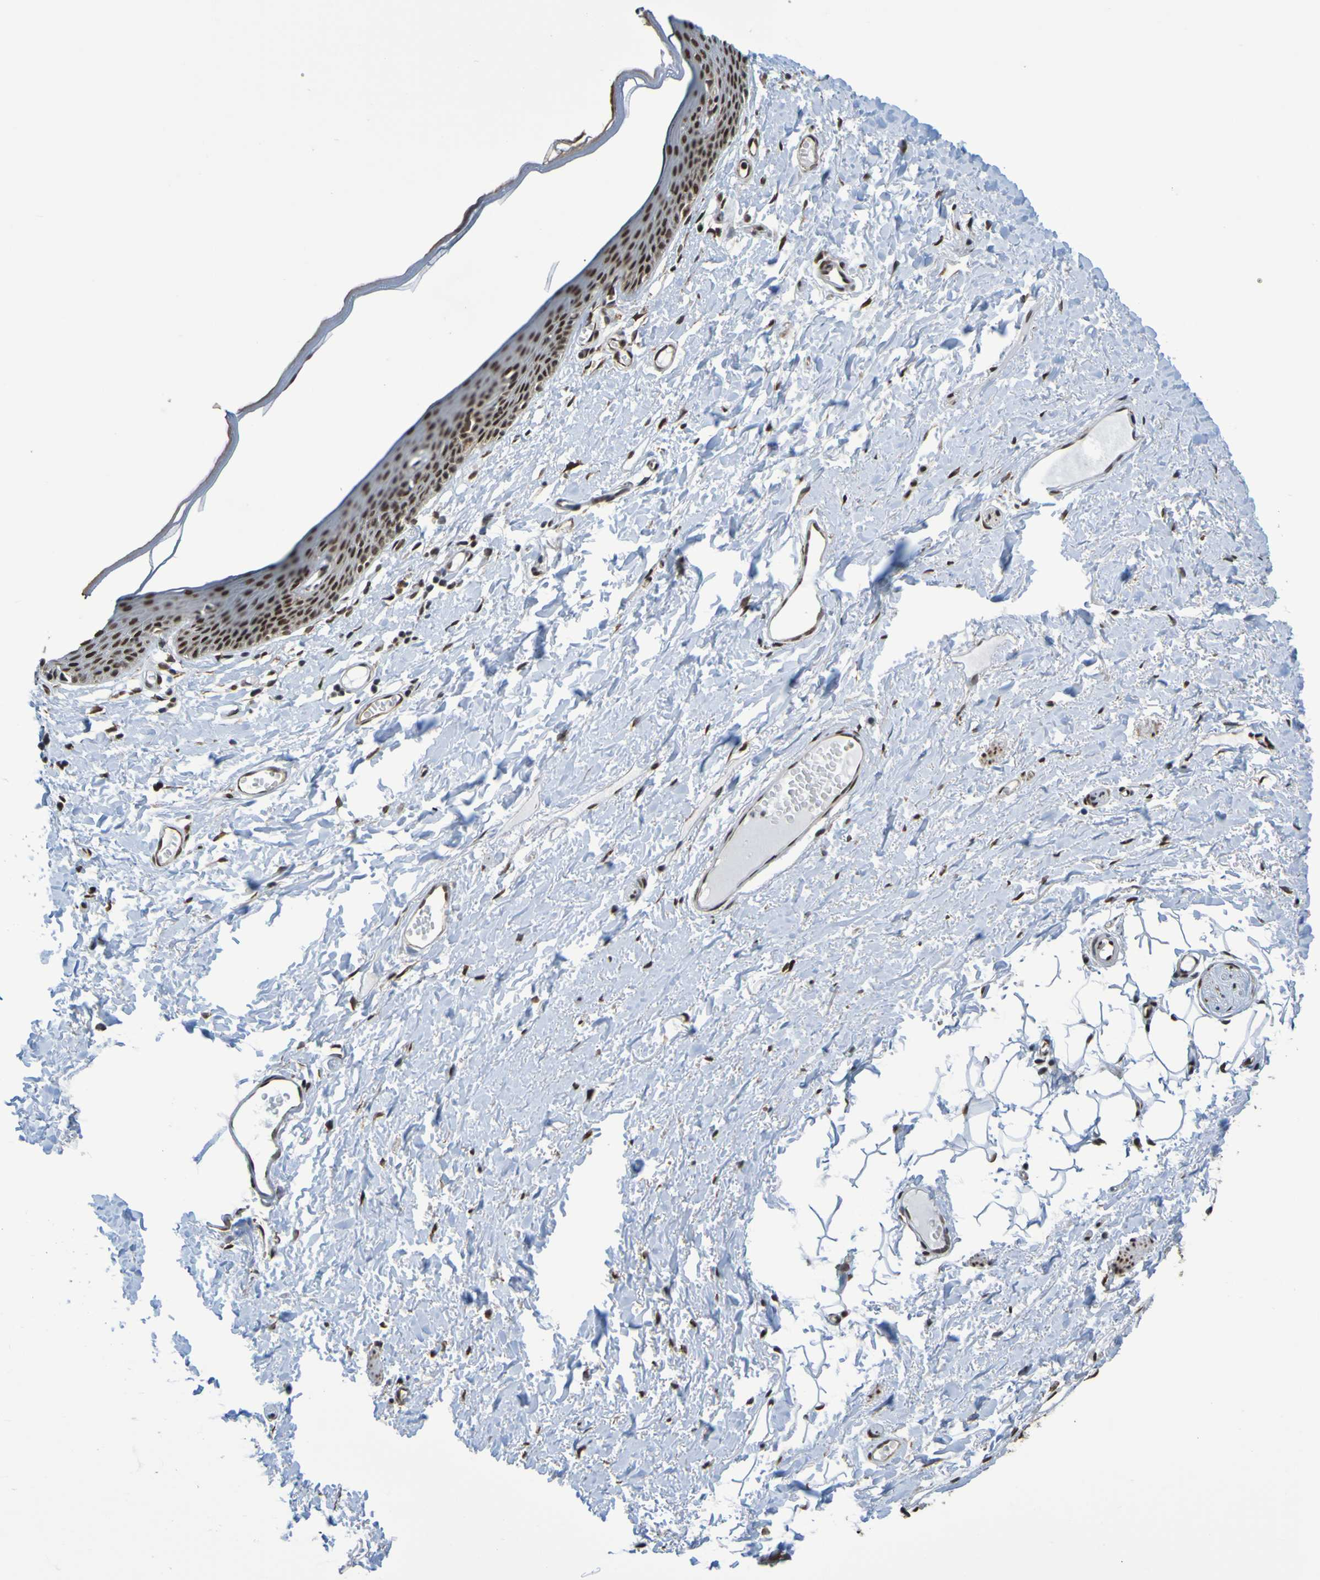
{"staining": {"intensity": "strong", "quantity": ">75%", "location": "nuclear"}, "tissue": "skin", "cell_type": "Epidermal cells", "image_type": "normal", "snomed": [{"axis": "morphology", "description": "Normal tissue, NOS"}, {"axis": "topography", "description": "Vulva"}], "caption": "Protein analysis of benign skin displays strong nuclear expression in approximately >75% of epidermal cells.", "gene": "HDAC2", "patient": {"sex": "female", "age": 54}}